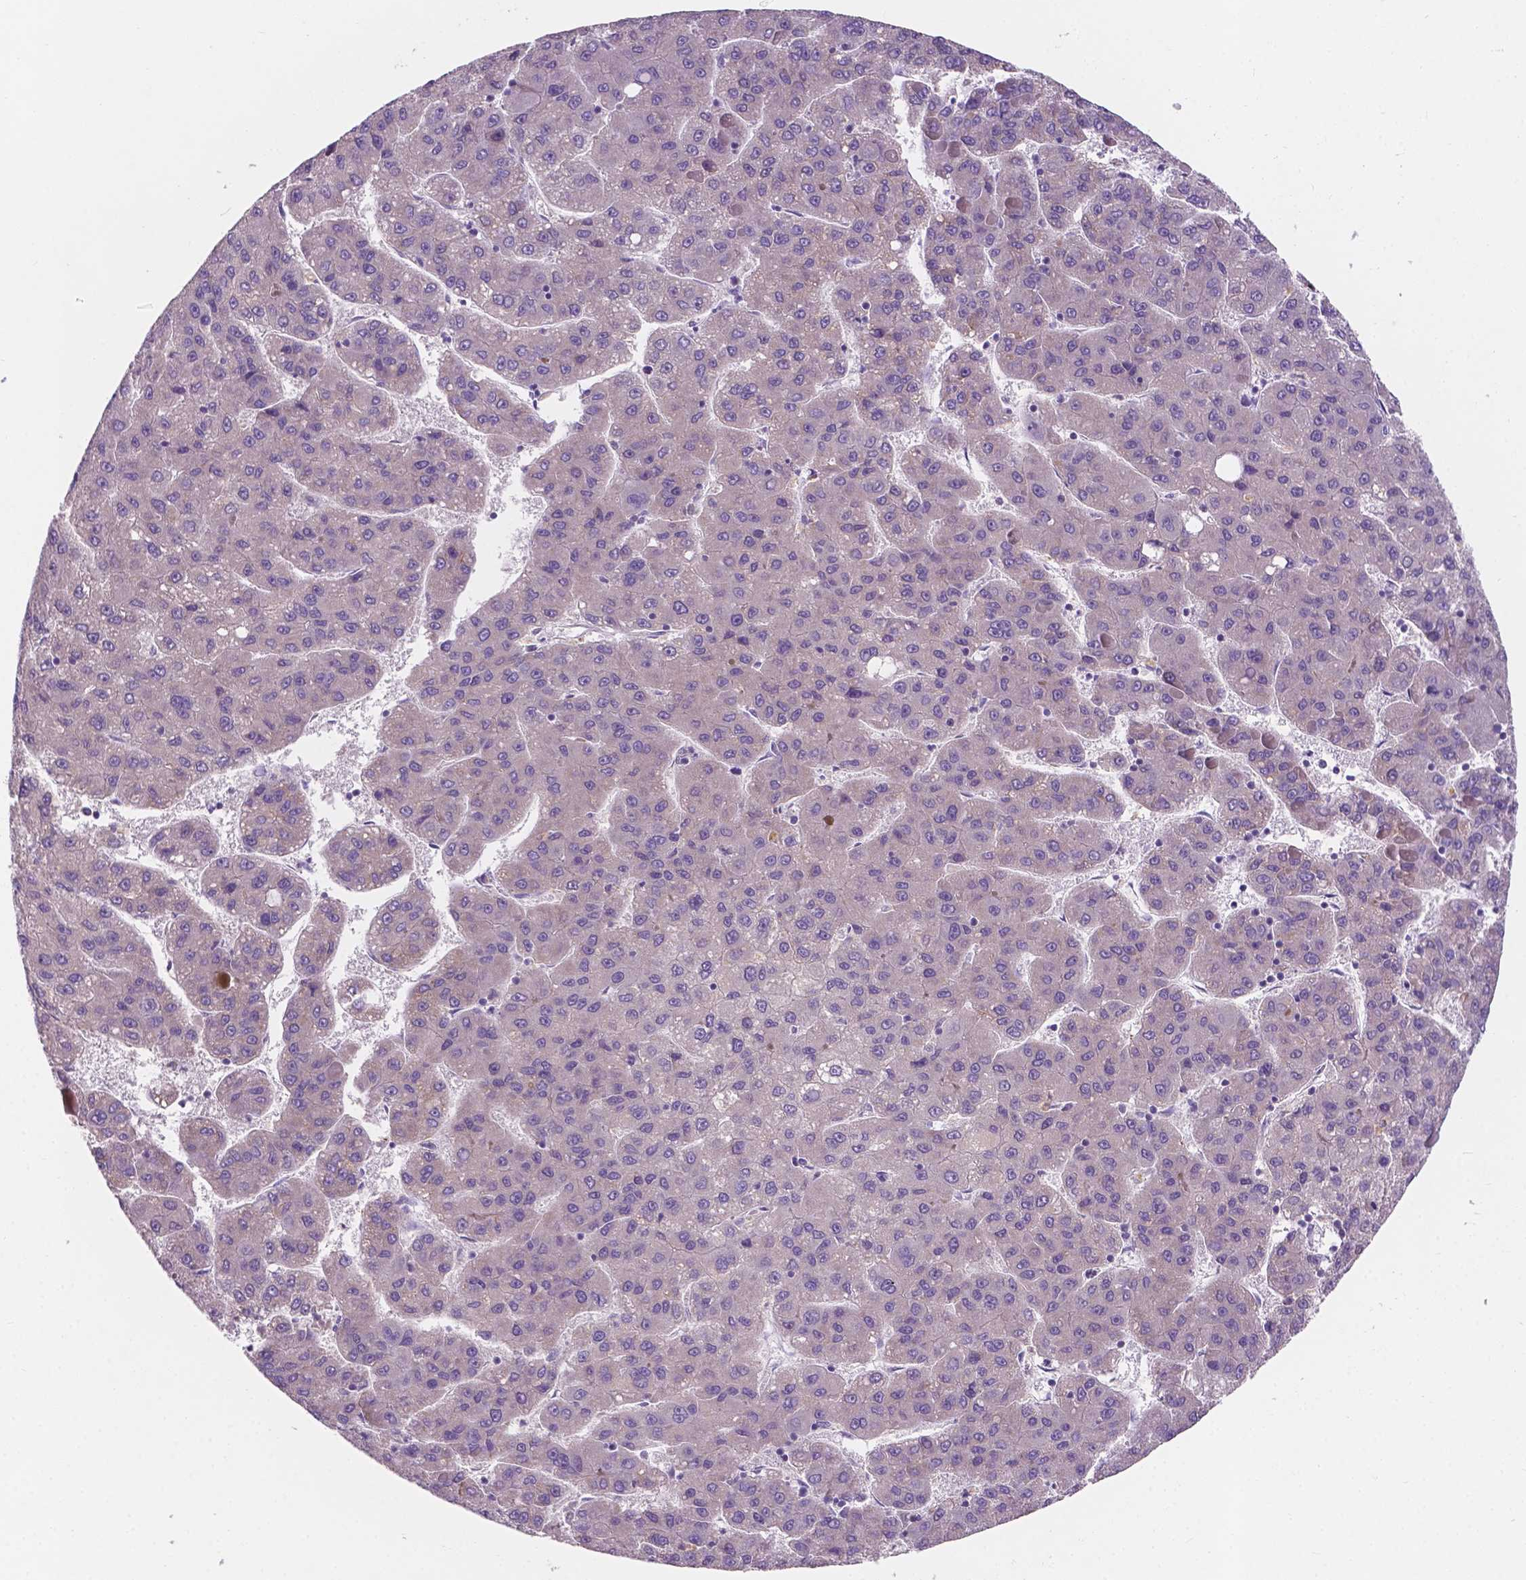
{"staining": {"intensity": "negative", "quantity": "none", "location": "none"}, "tissue": "liver cancer", "cell_type": "Tumor cells", "image_type": "cancer", "snomed": [{"axis": "morphology", "description": "Carcinoma, Hepatocellular, NOS"}, {"axis": "topography", "description": "Liver"}], "caption": "A photomicrograph of human hepatocellular carcinoma (liver) is negative for staining in tumor cells.", "gene": "IREB2", "patient": {"sex": "female", "age": 82}}